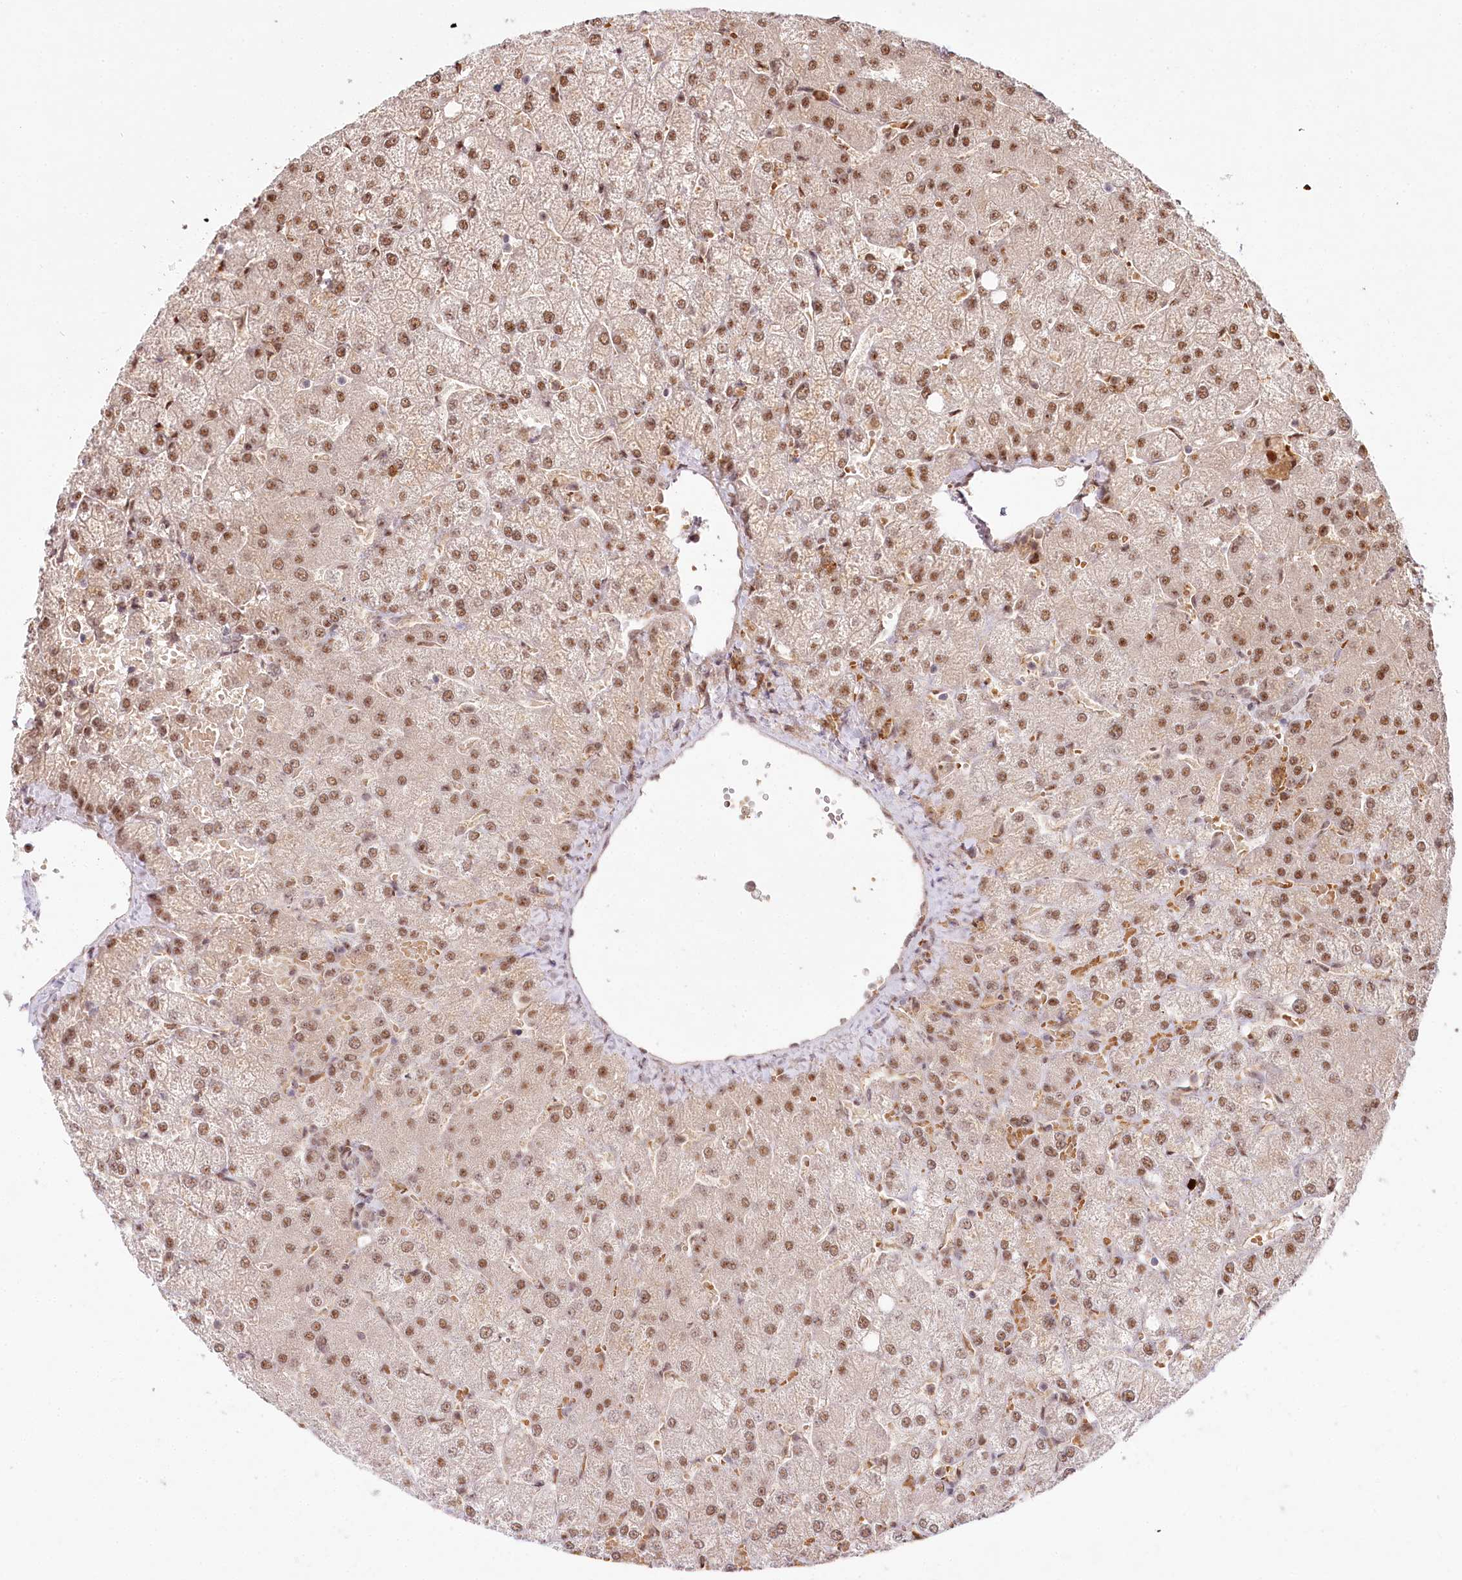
{"staining": {"intensity": "weak", "quantity": "<25%", "location": "nuclear"}, "tissue": "liver", "cell_type": "Cholangiocytes", "image_type": "normal", "snomed": [{"axis": "morphology", "description": "Normal tissue, NOS"}, {"axis": "topography", "description": "Liver"}], "caption": "An immunohistochemistry photomicrograph of unremarkable liver is shown. There is no staining in cholangiocytes of liver. The staining is performed using DAB (3,3'-diaminobenzidine) brown chromogen with nuclei counter-stained in using hematoxylin.", "gene": "TUBGCP2", "patient": {"sex": "female", "age": 54}}